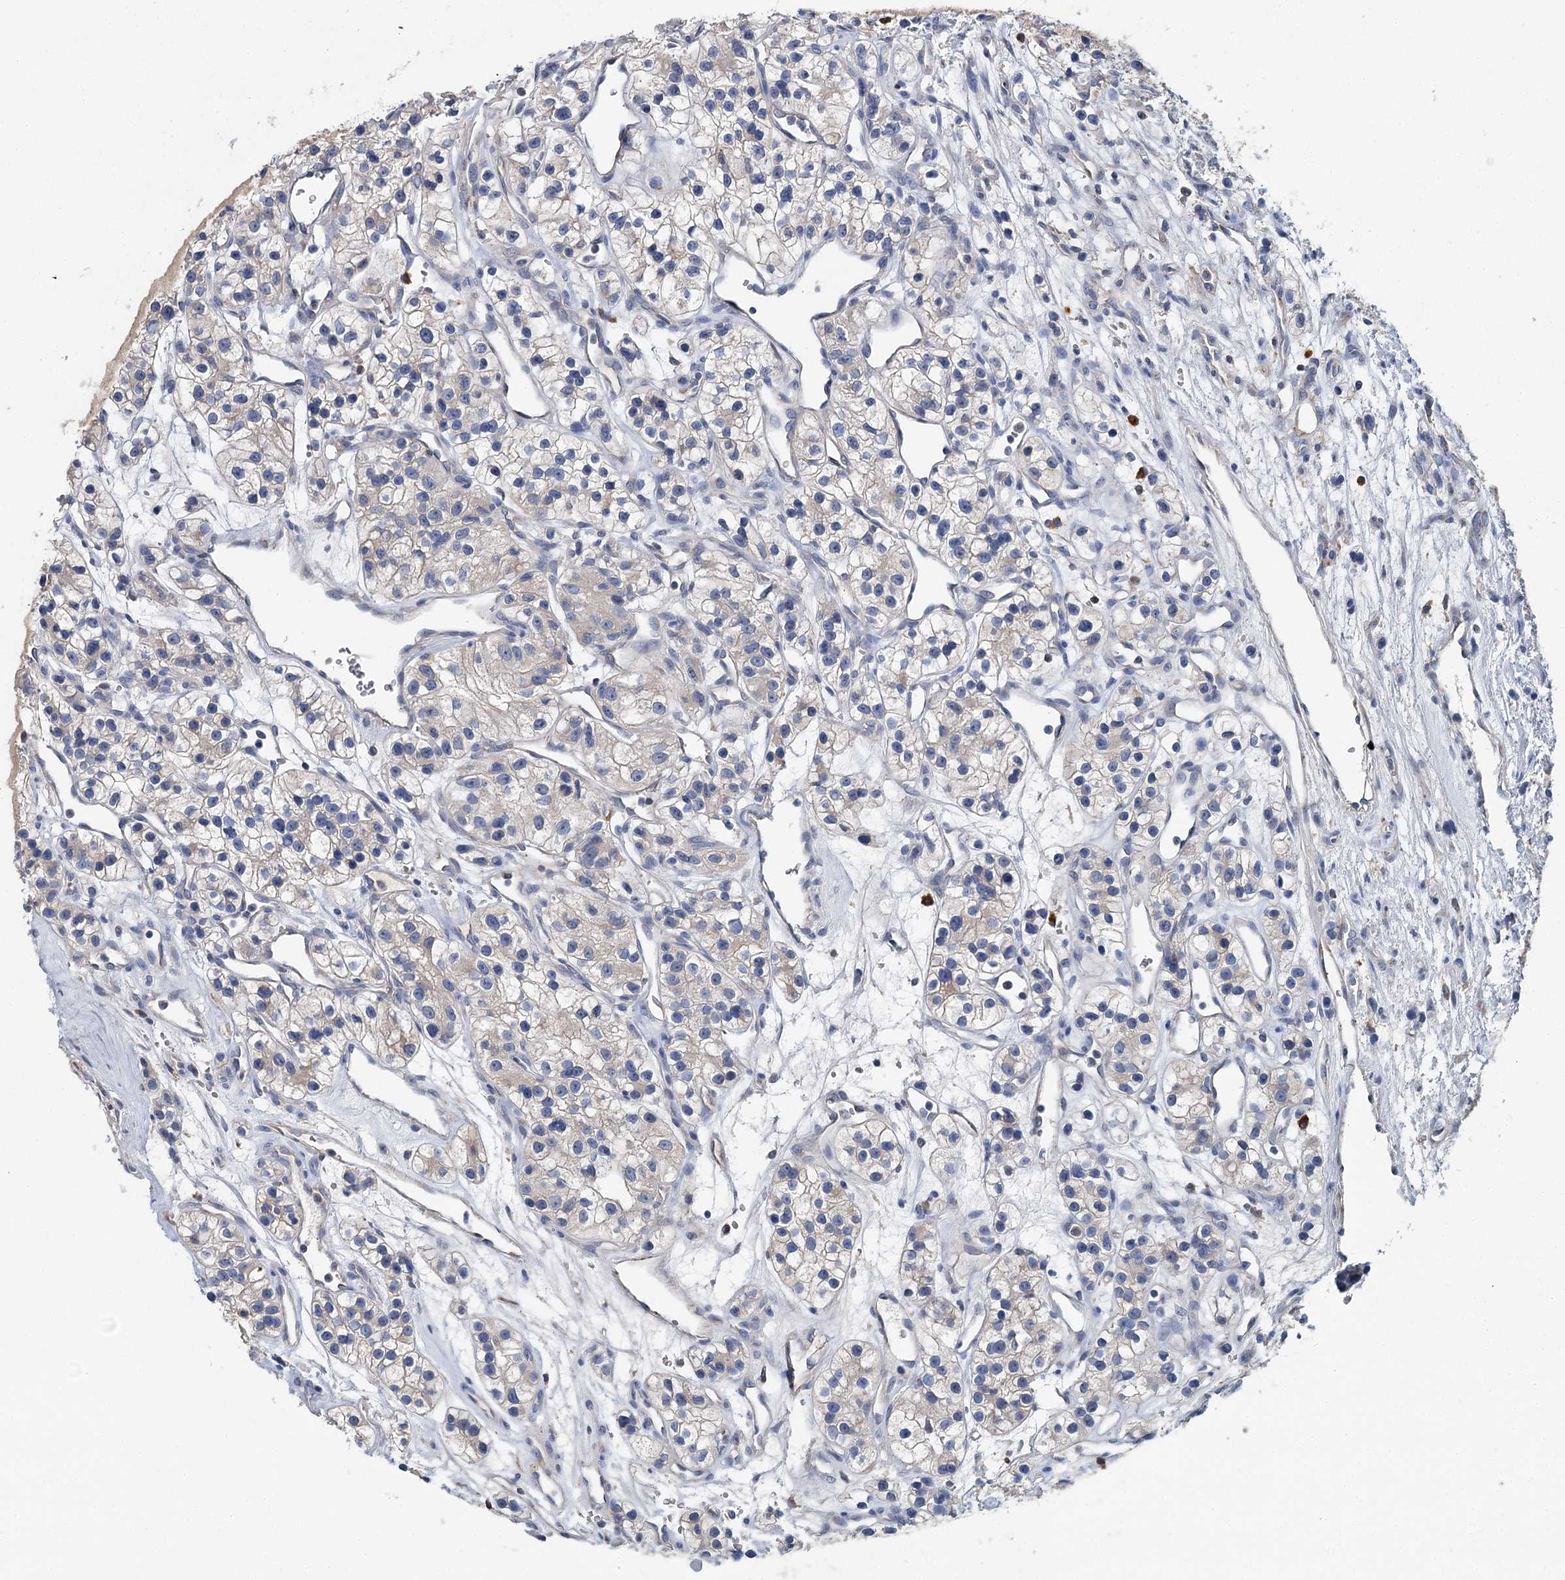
{"staining": {"intensity": "negative", "quantity": "none", "location": "none"}, "tissue": "renal cancer", "cell_type": "Tumor cells", "image_type": "cancer", "snomed": [{"axis": "morphology", "description": "Adenocarcinoma, NOS"}, {"axis": "topography", "description": "Kidney"}], "caption": "Immunohistochemistry photomicrograph of neoplastic tissue: renal adenocarcinoma stained with DAB (3,3'-diaminobenzidine) exhibits no significant protein expression in tumor cells.", "gene": "ANKRD16", "patient": {"sex": "female", "age": 57}}